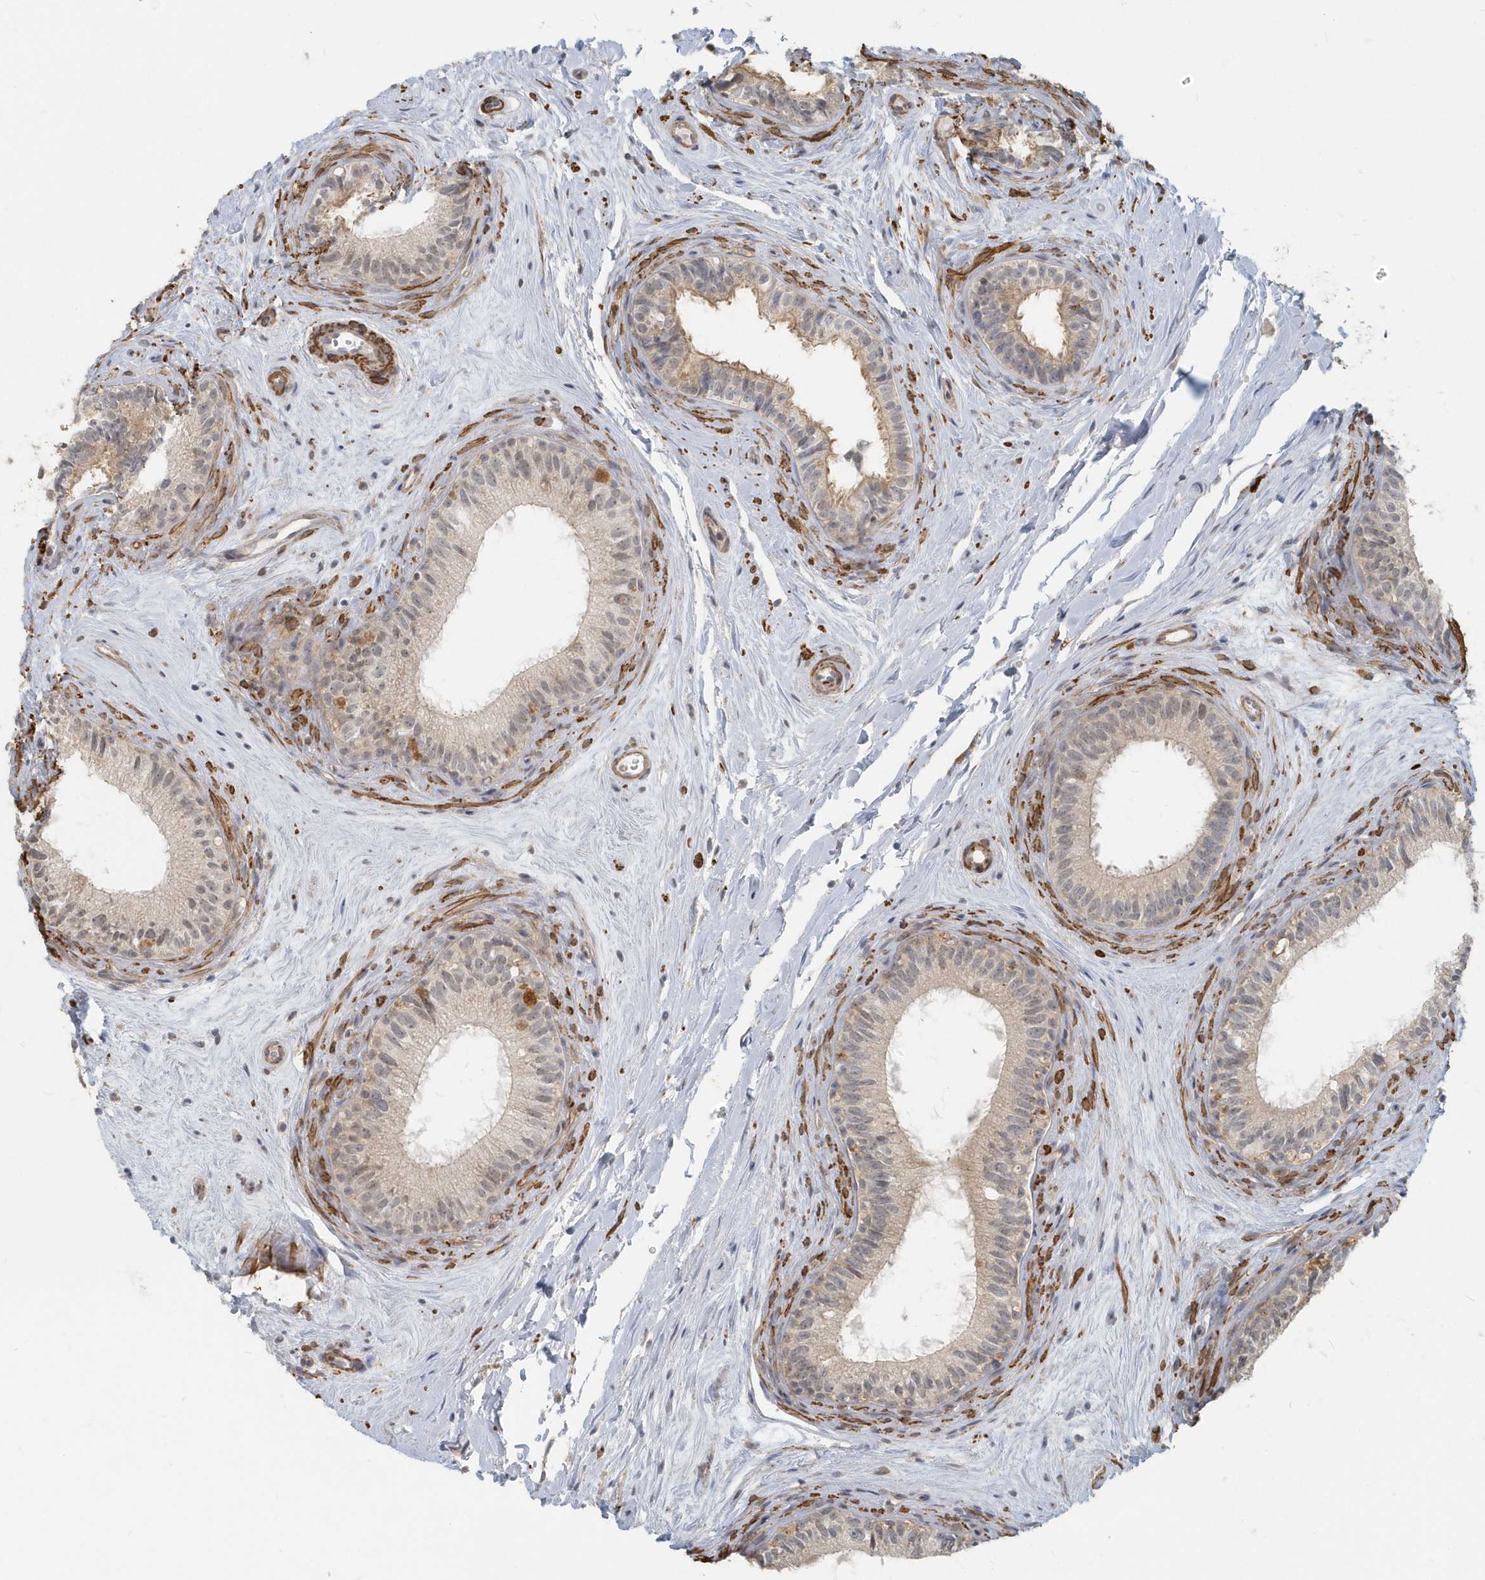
{"staining": {"intensity": "moderate", "quantity": "<25%", "location": "cytoplasmic/membranous"}, "tissue": "epididymis", "cell_type": "Glandular cells", "image_type": "normal", "snomed": [{"axis": "morphology", "description": "Normal tissue, NOS"}, {"axis": "topography", "description": "Epididymis"}], "caption": "A micrograph showing moderate cytoplasmic/membranous expression in approximately <25% of glandular cells in unremarkable epididymis, as visualized by brown immunohistochemical staining.", "gene": "NAPB", "patient": {"sex": "male", "age": 71}}